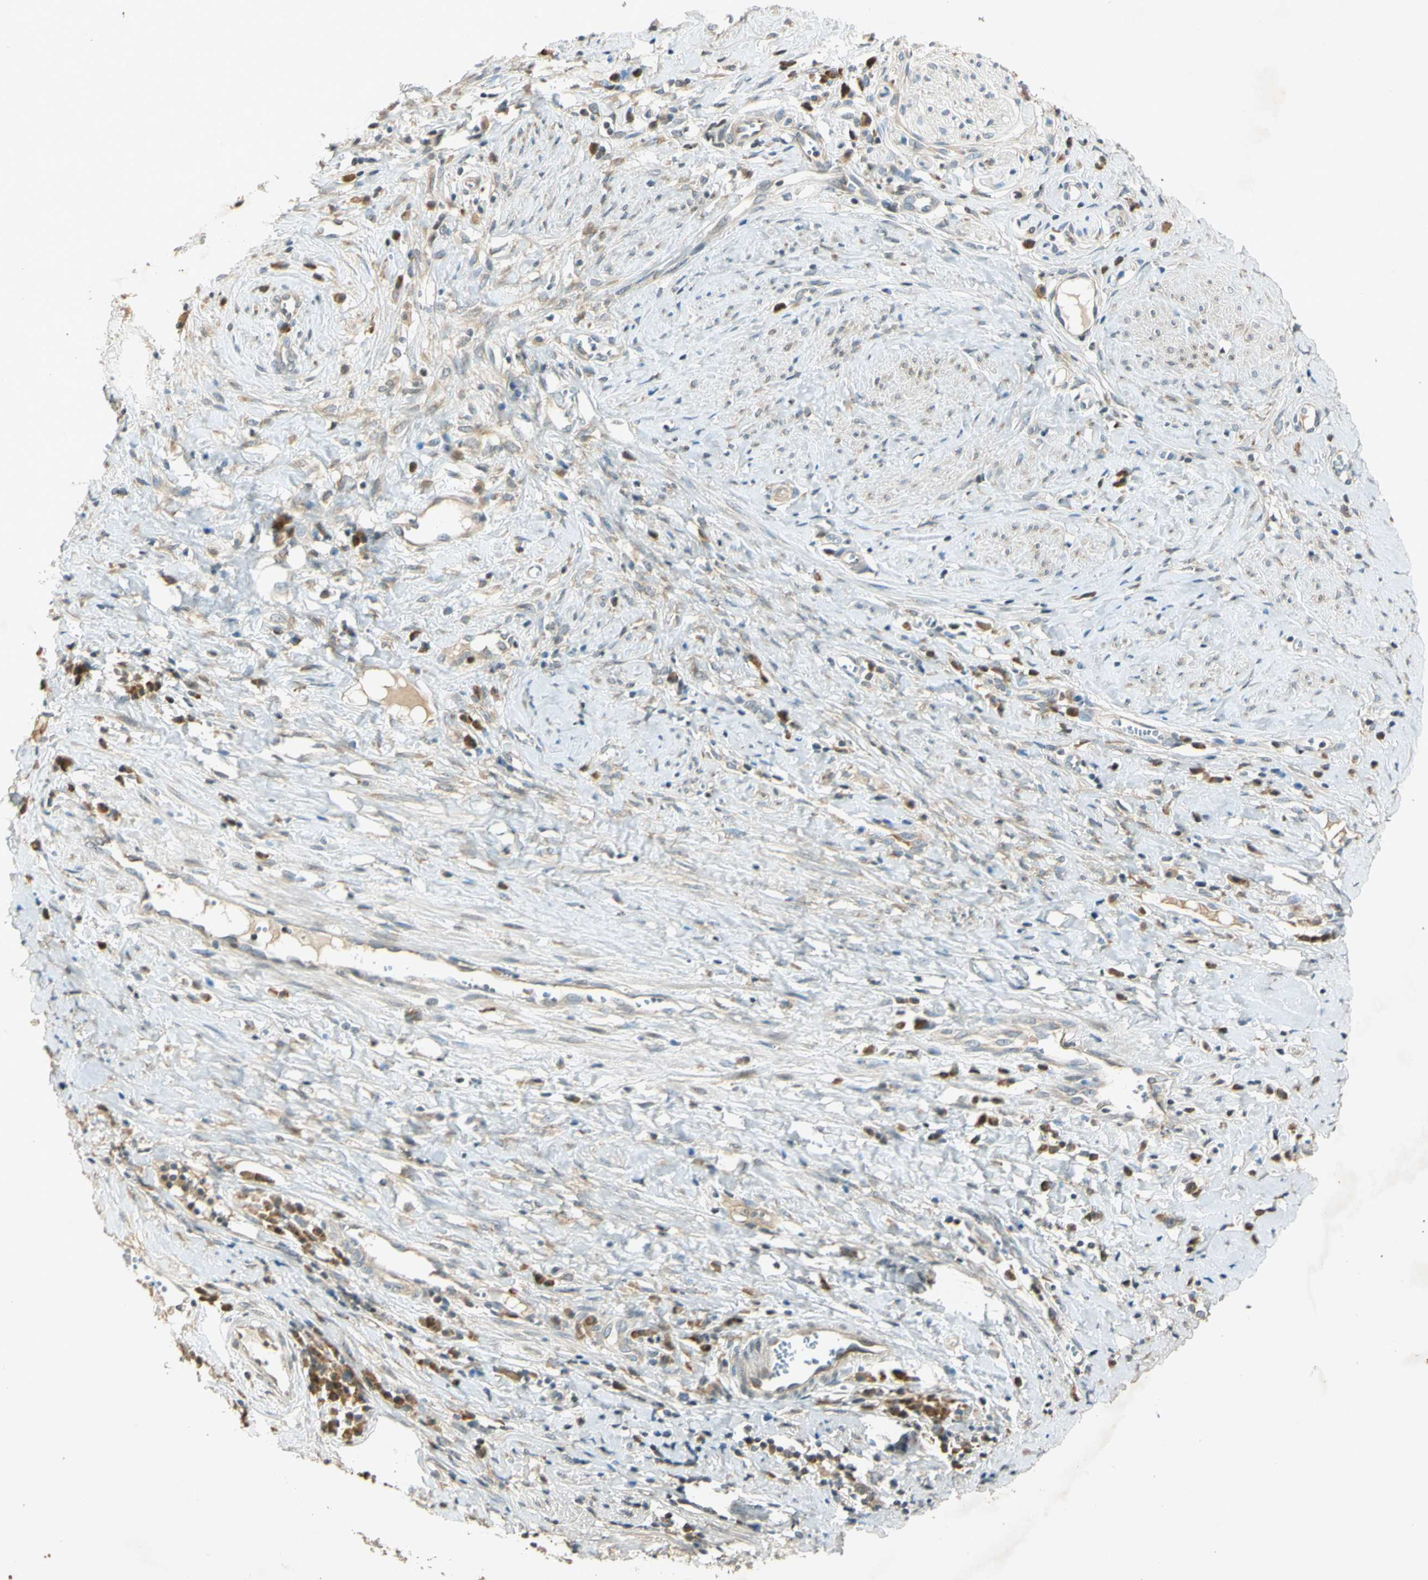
{"staining": {"intensity": "weak", "quantity": "<25%", "location": "cytoplasmic/membranous"}, "tissue": "cervical cancer", "cell_type": "Tumor cells", "image_type": "cancer", "snomed": [{"axis": "morphology", "description": "Squamous cell carcinoma, NOS"}, {"axis": "topography", "description": "Cervix"}], "caption": "This is a histopathology image of IHC staining of cervical cancer, which shows no expression in tumor cells.", "gene": "RPS6KB2", "patient": {"sex": "female", "age": 40}}